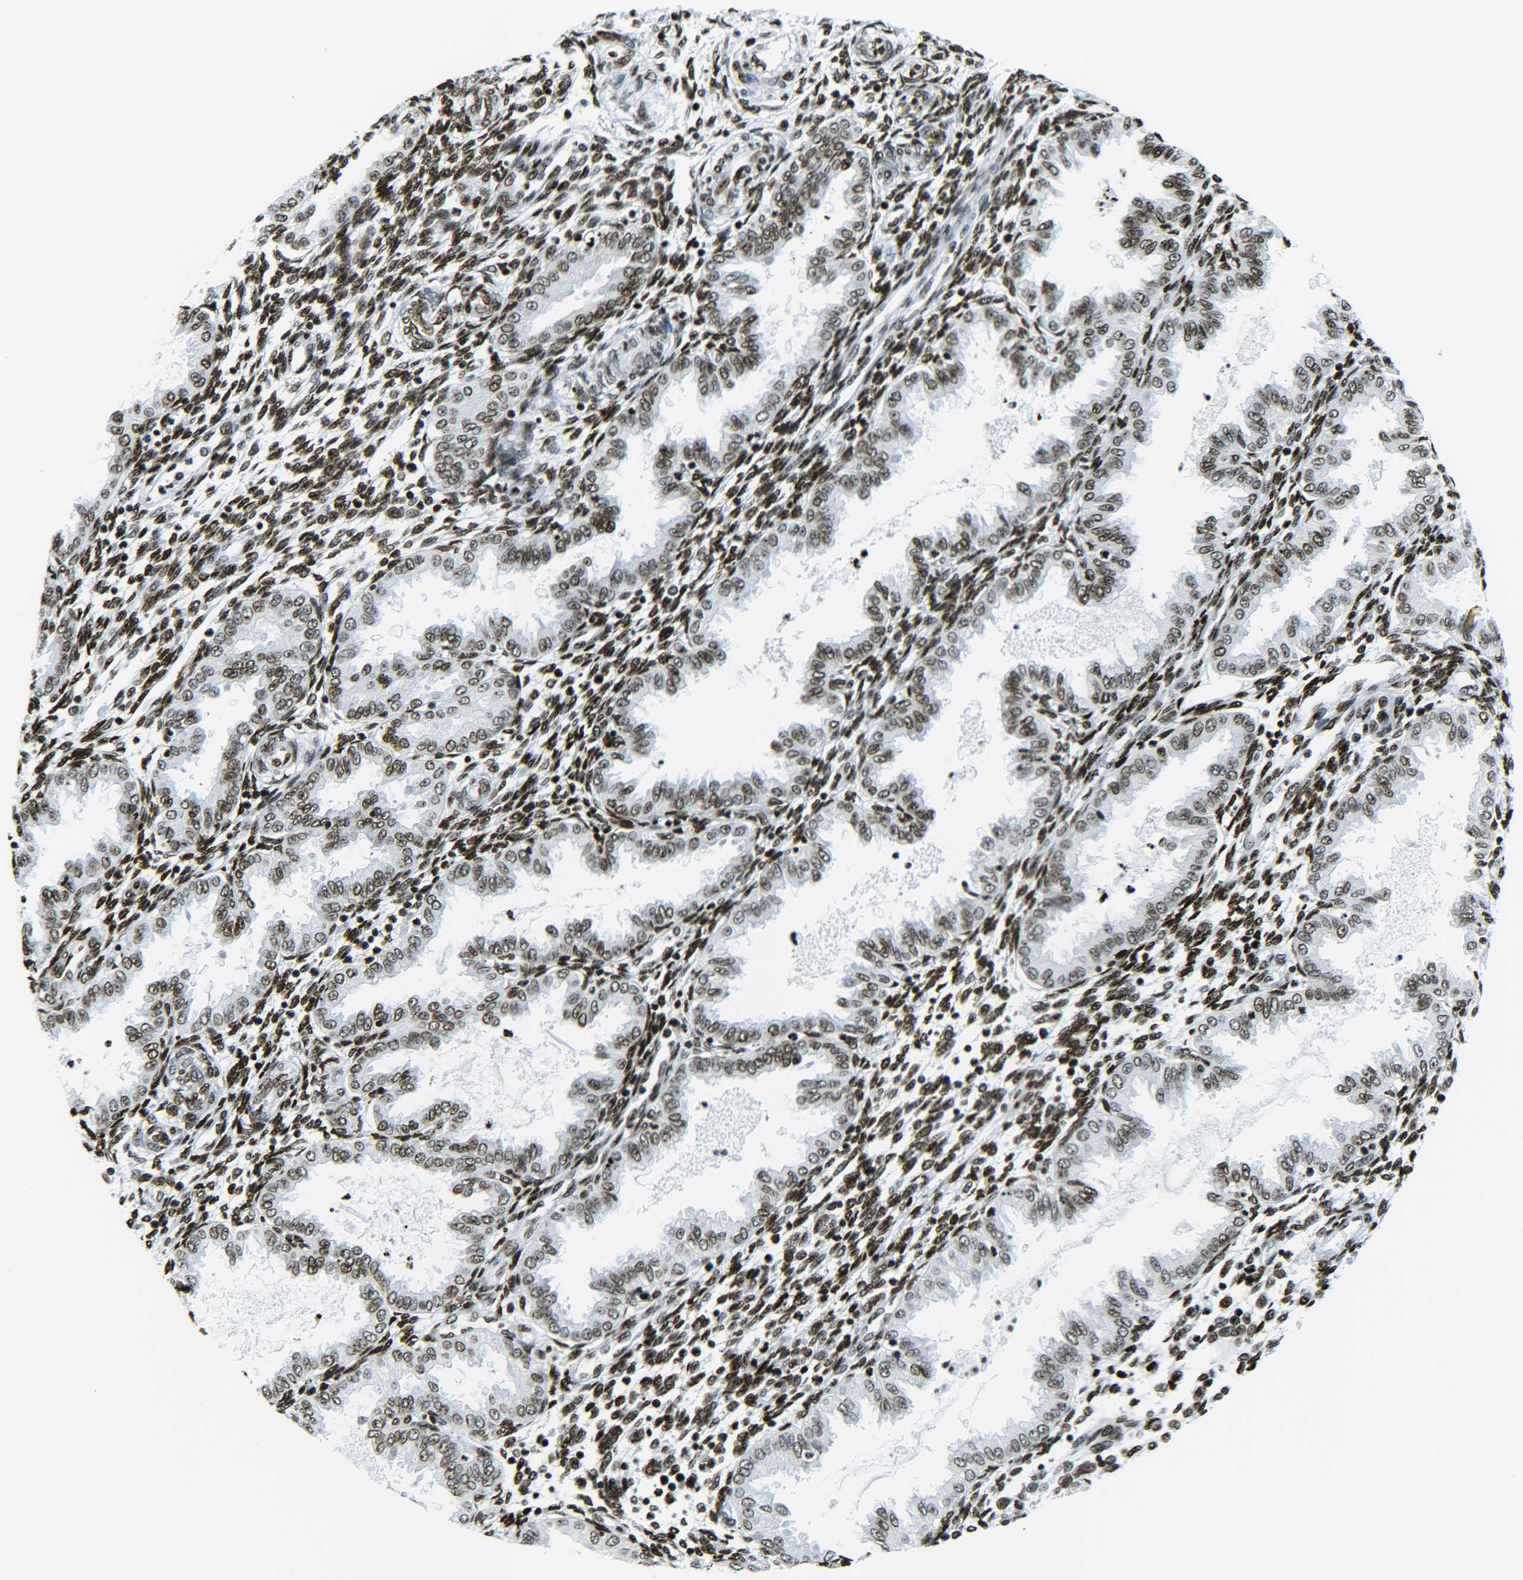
{"staining": {"intensity": "strong", "quantity": ">75%", "location": "nuclear"}, "tissue": "endometrium", "cell_type": "Cells in endometrial stroma", "image_type": "normal", "snomed": [{"axis": "morphology", "description": "Normal tissue, NOS"}, {"axis": "topography", "description": "Endometrium"}], "caption": "Immunohistochemistry (IHC) (DAB) staining of benign human endometrium reveals strong nuclear protein staining in approximately >75% of cells in endometrial stroma. Immunohistochemistry stains the protein of interest in brown and the nuclei are stained blue.", "gene": "H2AX", "patient": {"sex": "female", "age": 33}}